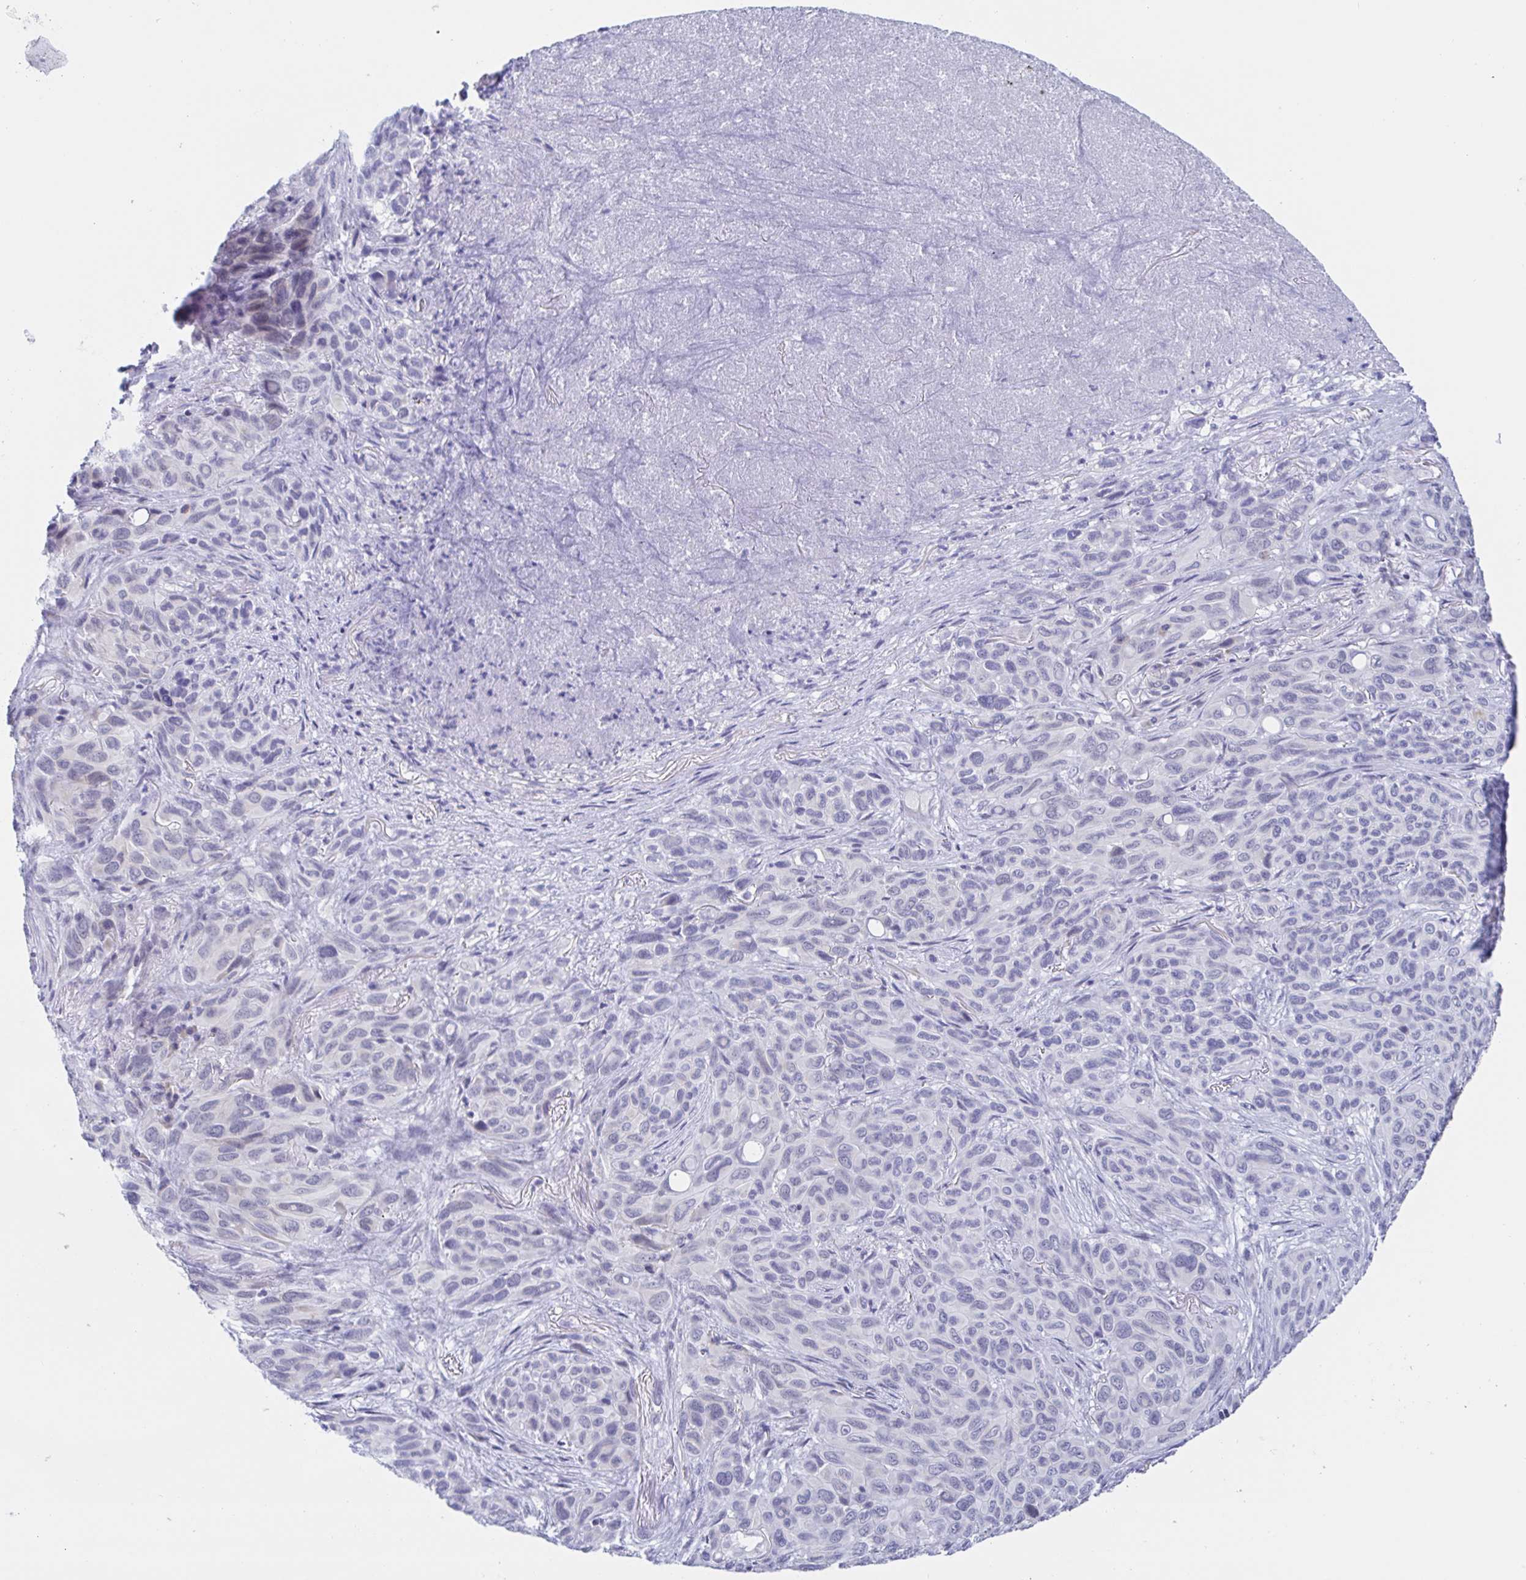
{"staining": {"intensity": "negative", "quantity": "none", "location": "none"}, "tissue": "melanoma", "cell_type": "Tumor cells", "image_type": "cancer", "snomed": [{"axis": "morphology", "description": "Malignant melanoma, Metastatic site"}, {"axis": "topography", "description": "Lung"}], "caption": "Tumor cells are negative for brown protein staining in melanoma. The staining was performed using DAB (3,3'-diaminobenzidine) to visualize the protein expression in brown, while the nuclei were stained in blue with hematoxylin (Magnification: 20x).", "gene": "SIAH3", "patient": {"sex": "male", "age": 48}}